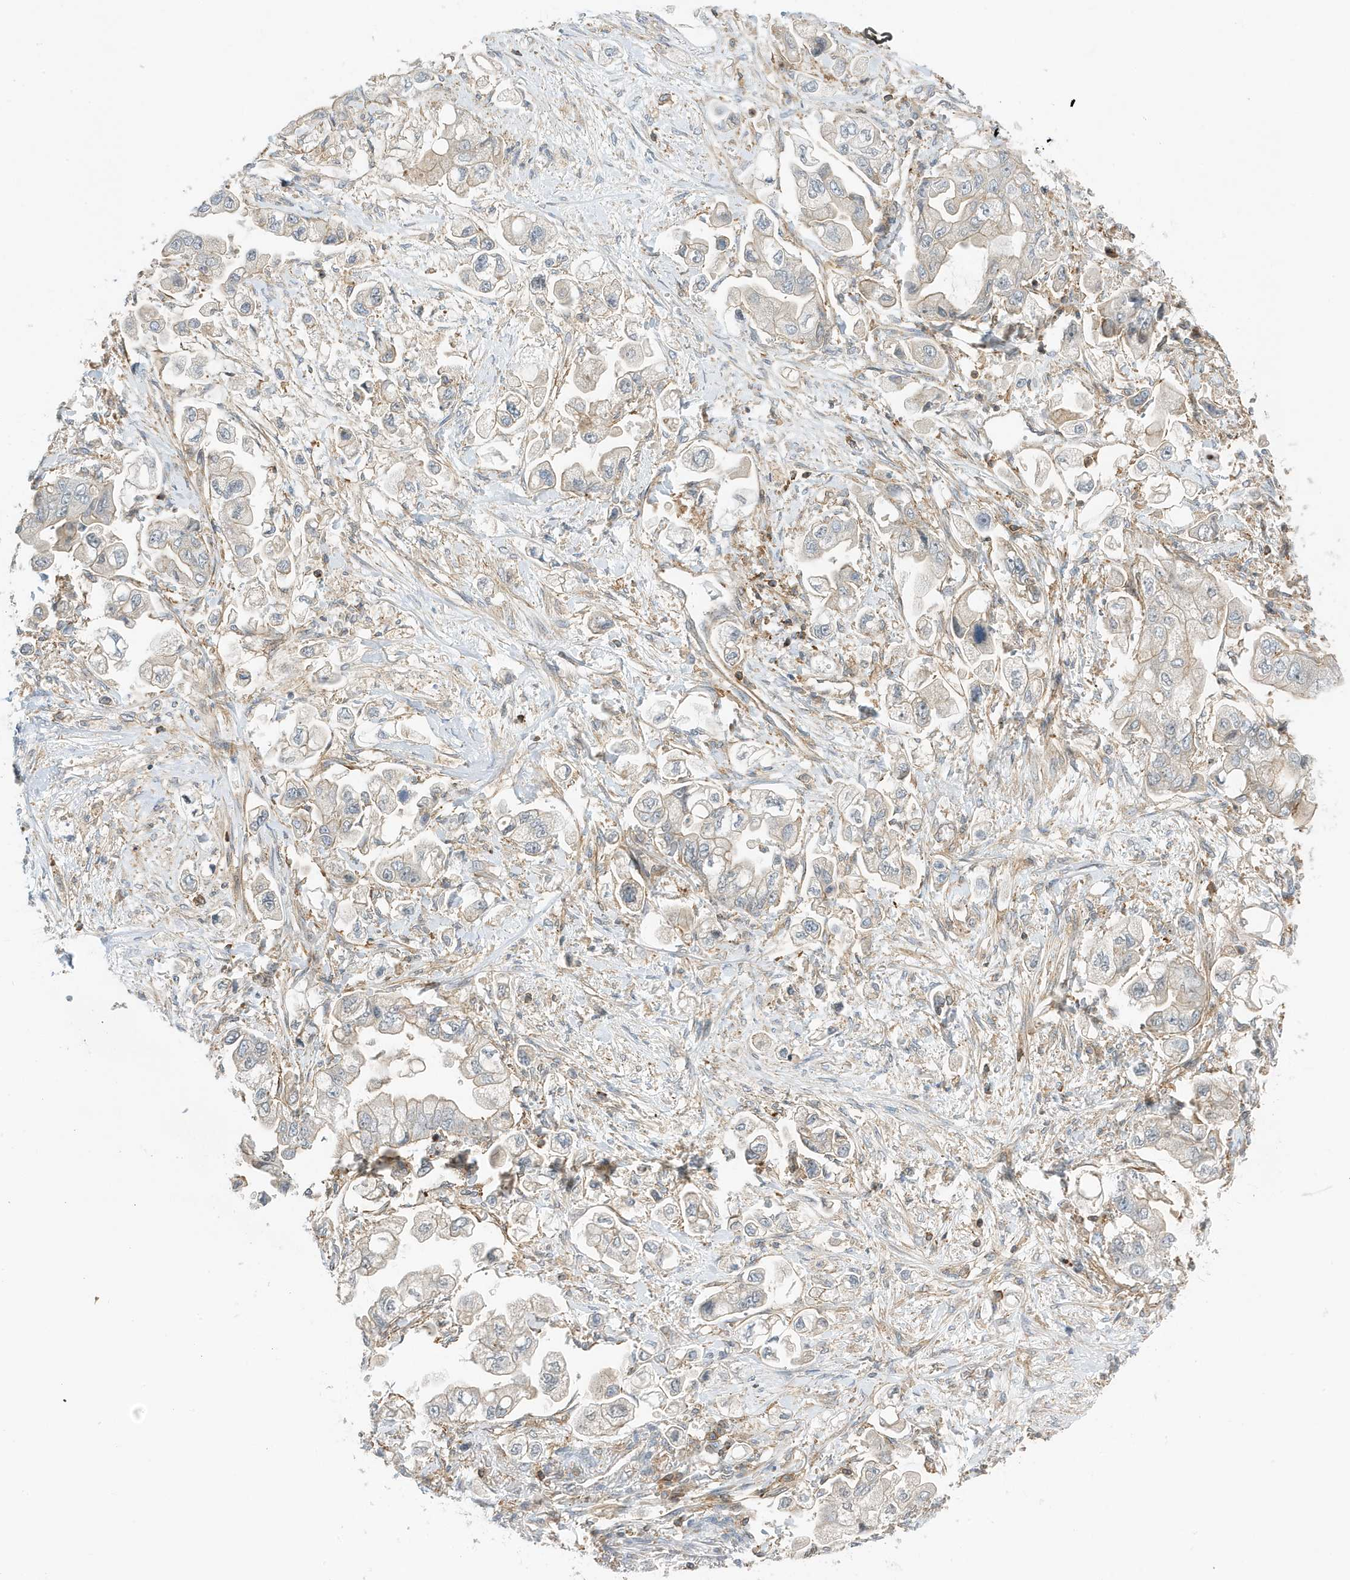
{"staining": {"intensity": "negative", "quantity": "none", "location": "none"}, "tissue": "stomach cancer", "cell_type": "Tumor cells", "image_type": "cancer", "snomed": [{"axis": "morphology", "description": "Adenocarcinoma, NOS"}, {"axis": "topography", "description": "Stomach"}], "caption": "Tumor cells are negative for brown protein staining in stomach cancer. (Stains: DAB (3,3'-diaminobenzidine) immunohistochemistry (IHC) with hematoxylin counter stain, Microscopy: brightfield microscopy at high magnification).", "gene": "TATDN3", "patient": {"sex": "male", "age": 62}}